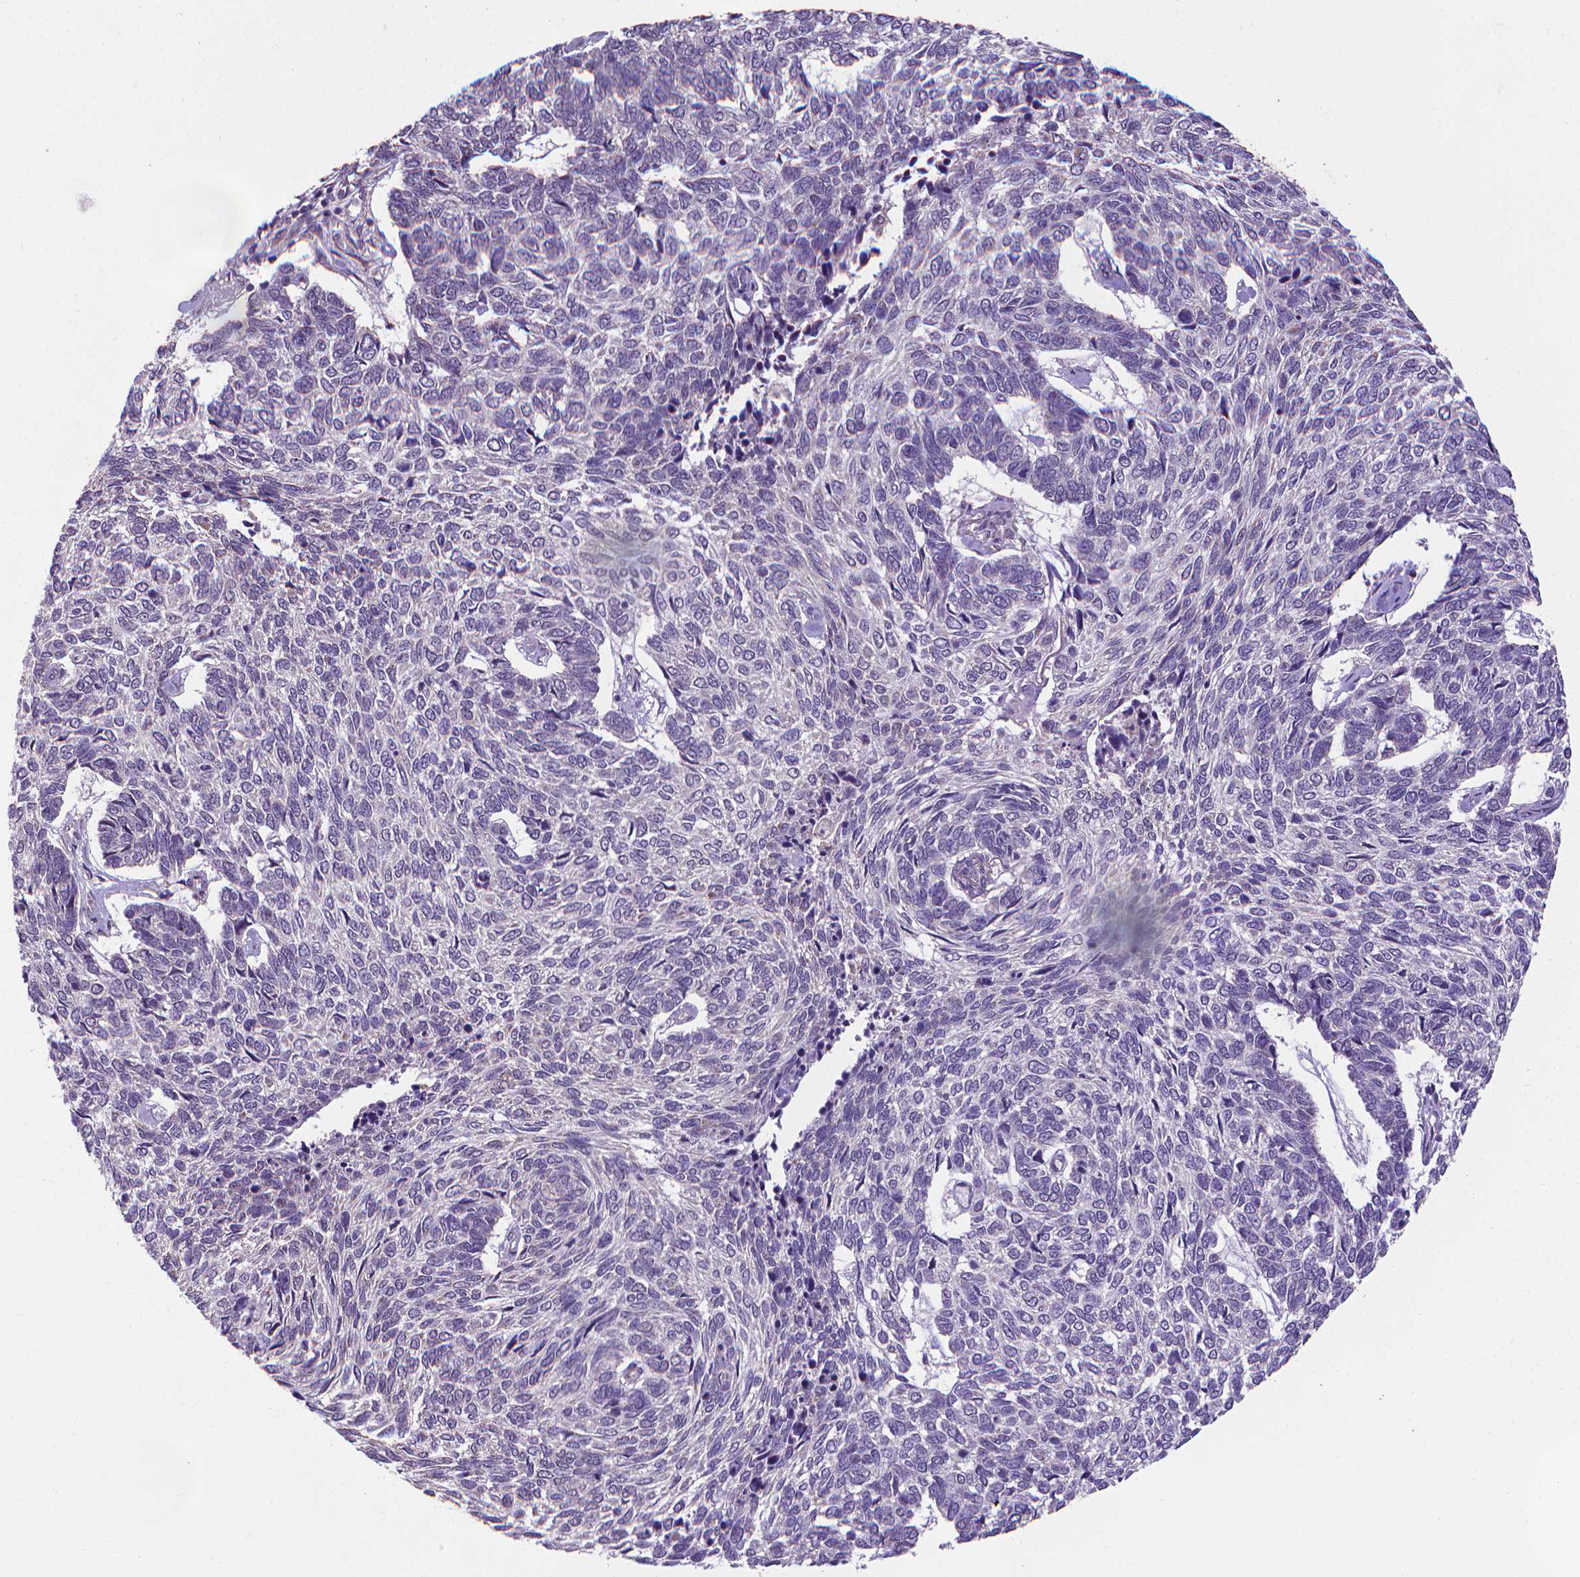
{"staining": {"intensity": "negative", "quantity": "none", "location": "none"}, "tissue": "skin cancer", "cell_type": "Tumor cells", "image_type": "cancer", "snomed": [{"axis": "morphology", "description": "Basal cell carcinoma"}, {"axis": "topography", "description": "Skin"}], "caption": "High magnification brightfield microscopy of skin basal cell carcinoma stained with DAB (3,3'-diaminobenzidine) (brown) and counterstained with hematoxylin (blue): tumor cells show no significant staining. The staining is performed using DAB (3,3'-diaminobenzidine) brown chromogen with nuclei counter-stained in using hematoxylin.", "gene": "GPR63", "patient": {"sex": "female", "age": 65}}